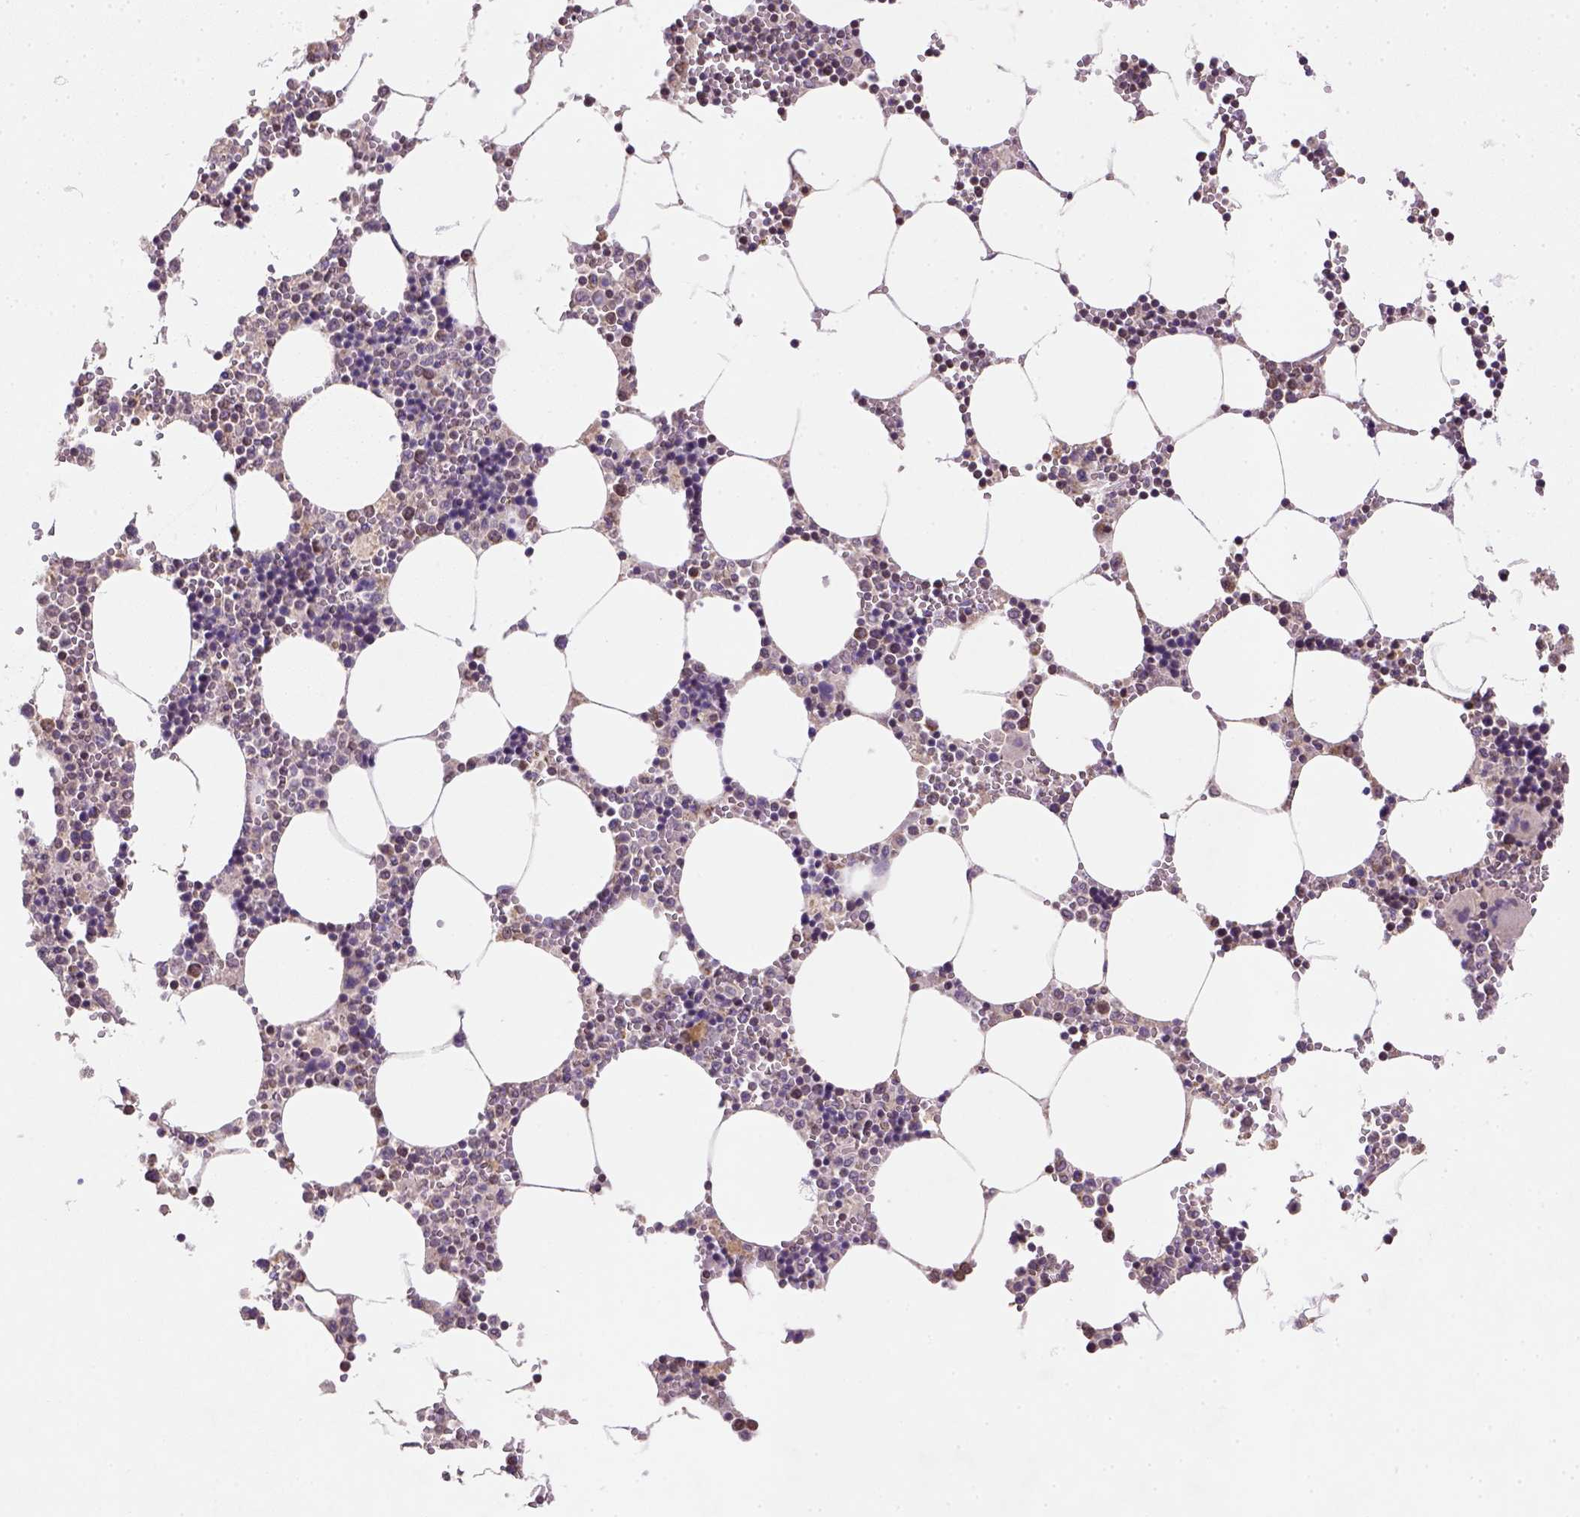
{"staining": {"intensity": "moderate", "quantity": "<25%", "location": "nuclear"}, "tissue": "bone marrow", "cell_type": "Hematopoietic cells", "image_type": "normal", "snomed": [{"axis": "morphology", "description": "Normal tissue, NOS"}, {"axis": "topography", "description": "Bone marrow"}], "caption": "The immunohistochemical stain highlights moderate nuclear staining in hematopoietic cells of unremarkable bone marrow. (brown staining indicates protein expression, while blue staining denotes nuclei).", "gene": "NUDT10", "patient": {"sex": "male", "age": 54}}